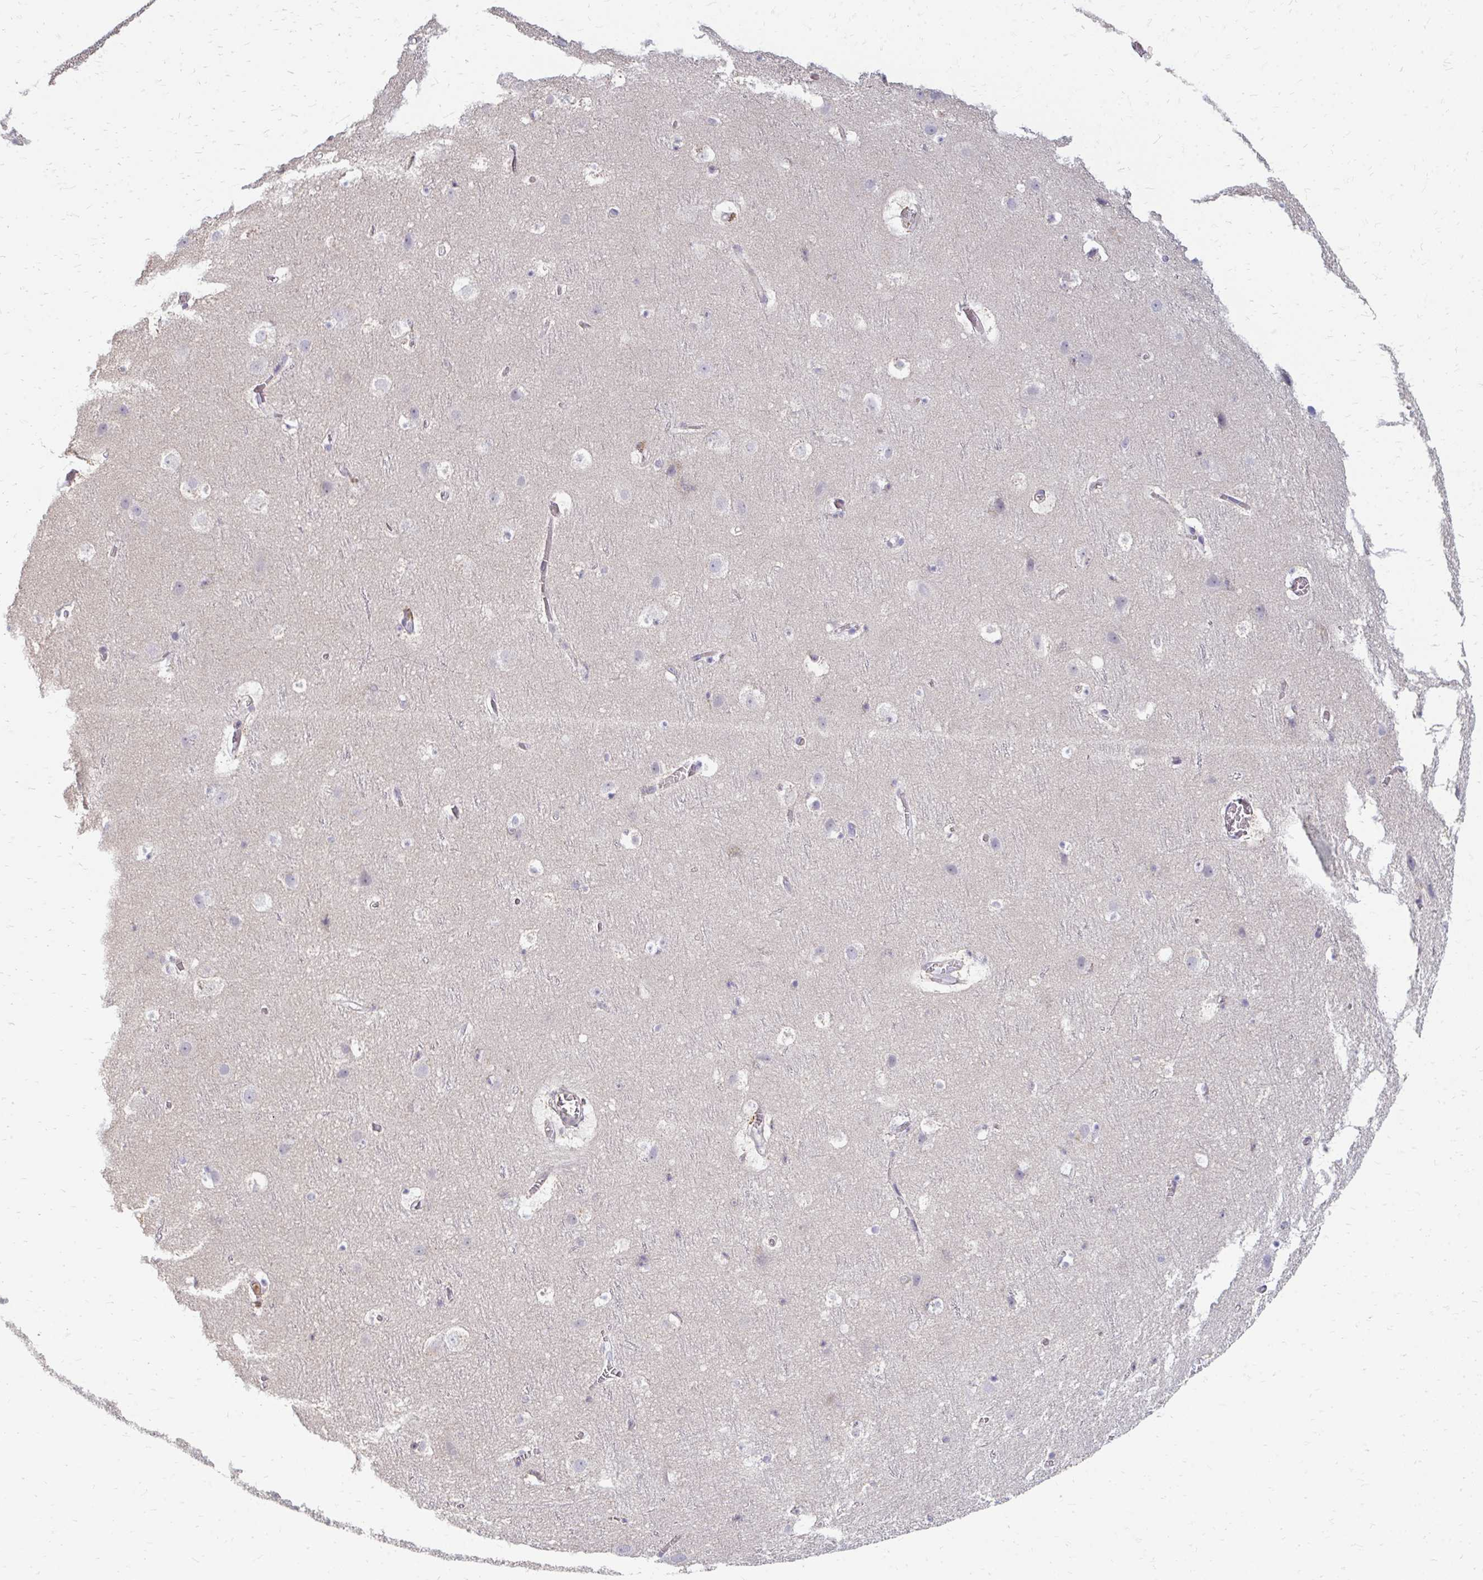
{"staining": {"intensity": "negative", "quantity": "none", "location": "none"}, "tissue": "cerebral cortex", "cell_type": "Endothelial cells", "image_type": "normal", "snomed": [{"axis": "morphology", "description": "Normal tissue, NOS"}, {"axis": "topography", "description": "Cerebral cortex"}], "caption": "High power microscopy photomicrograph of an immunohistochemistry (IHC) histopathology image of normal cerebral cortex, revealing no significant staining in endothelial cells.", "gene": "RAB33A", "patient": {"sex": "female", "age": 42}}